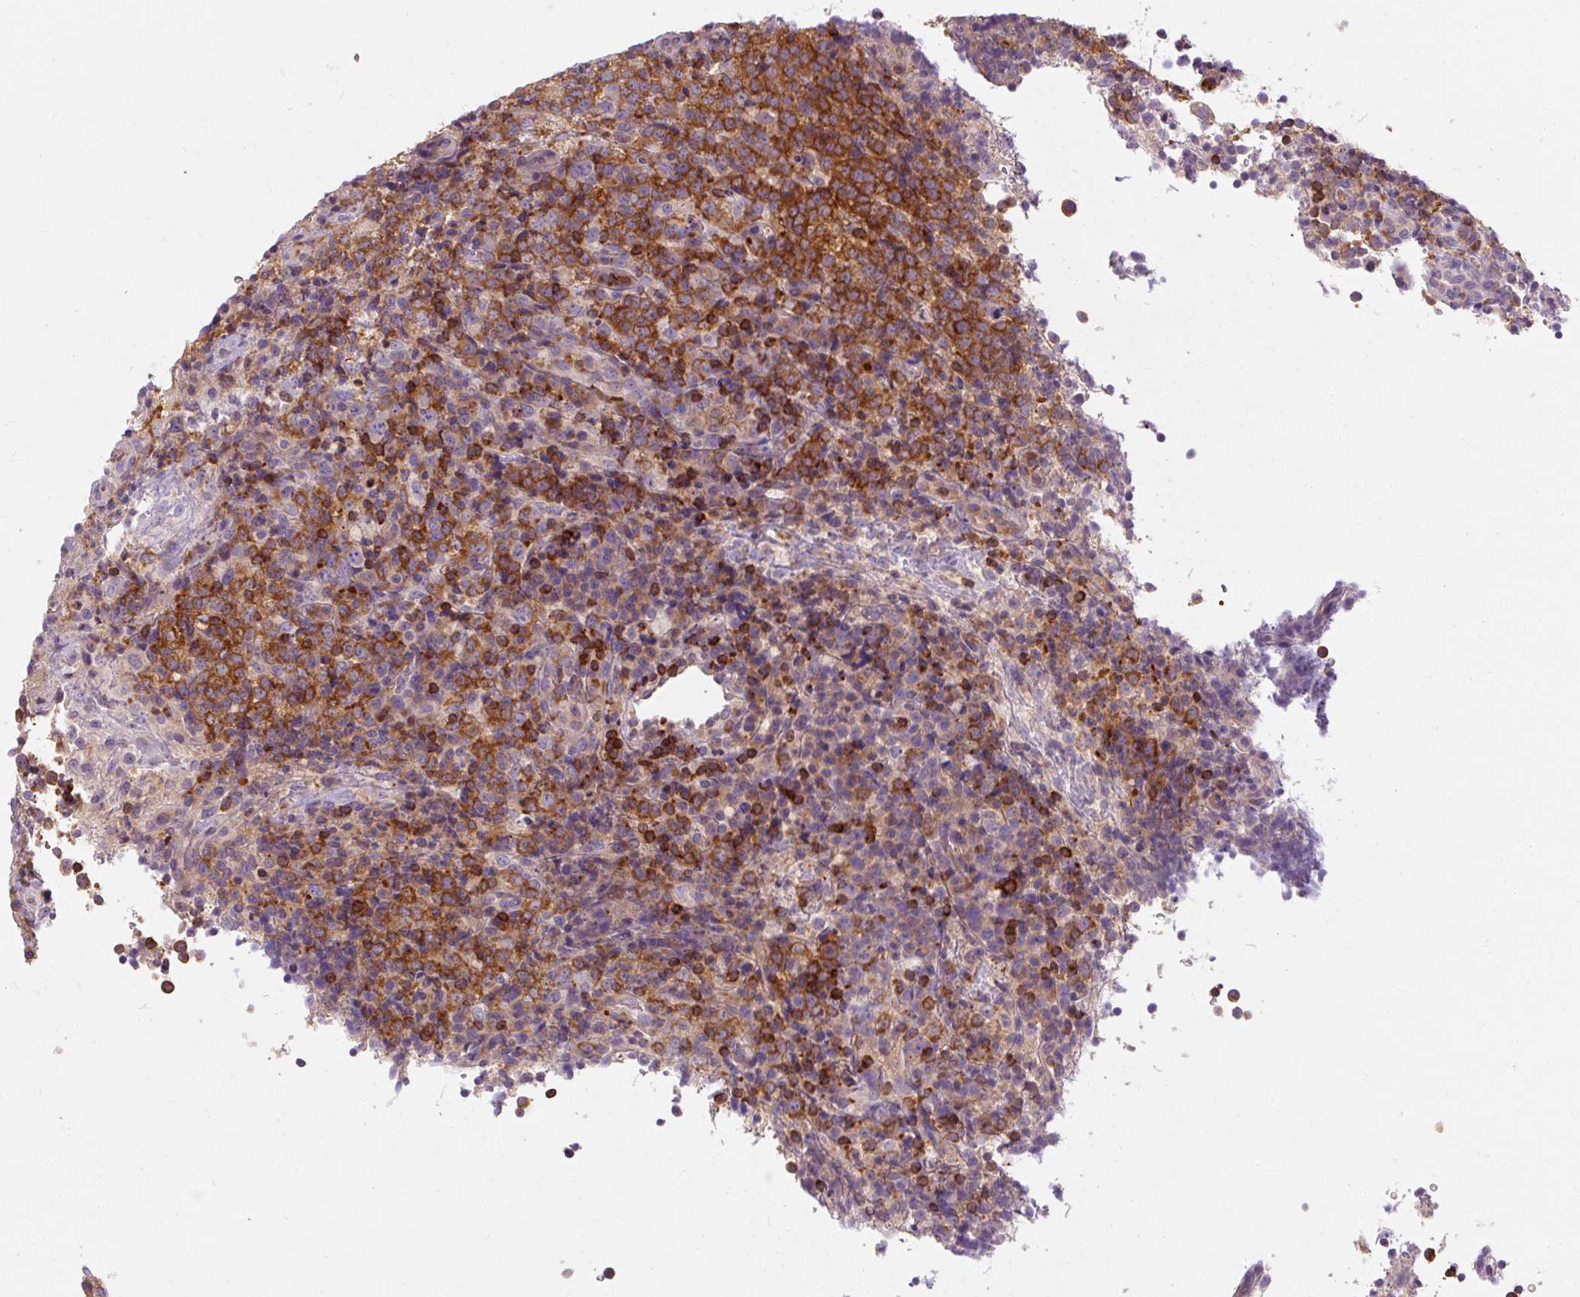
{"staining": {"intensity": "strong", "quantity": ">75%", "location": "cytoplasmic/membranous"}, "tissue": "lymphoma", "cell_type": "Tumor cells", "image_type": "cancer", "snomed": [{"axis": "morphology", "description": "Malignant lymphoma, non-Hodgkin's type, High grade"}, {"axis": "topography", "description": "Lymph node"}], "caption": "A high amount of strong cytoplasmic/membranous expression is appreciated in about >75% of tumor cells in malignant lymphoma, non-Hodgkin's type (high-grade) tissue.", "gene": "TIGD2", "patient": {"sex": "male", "age": 54}}